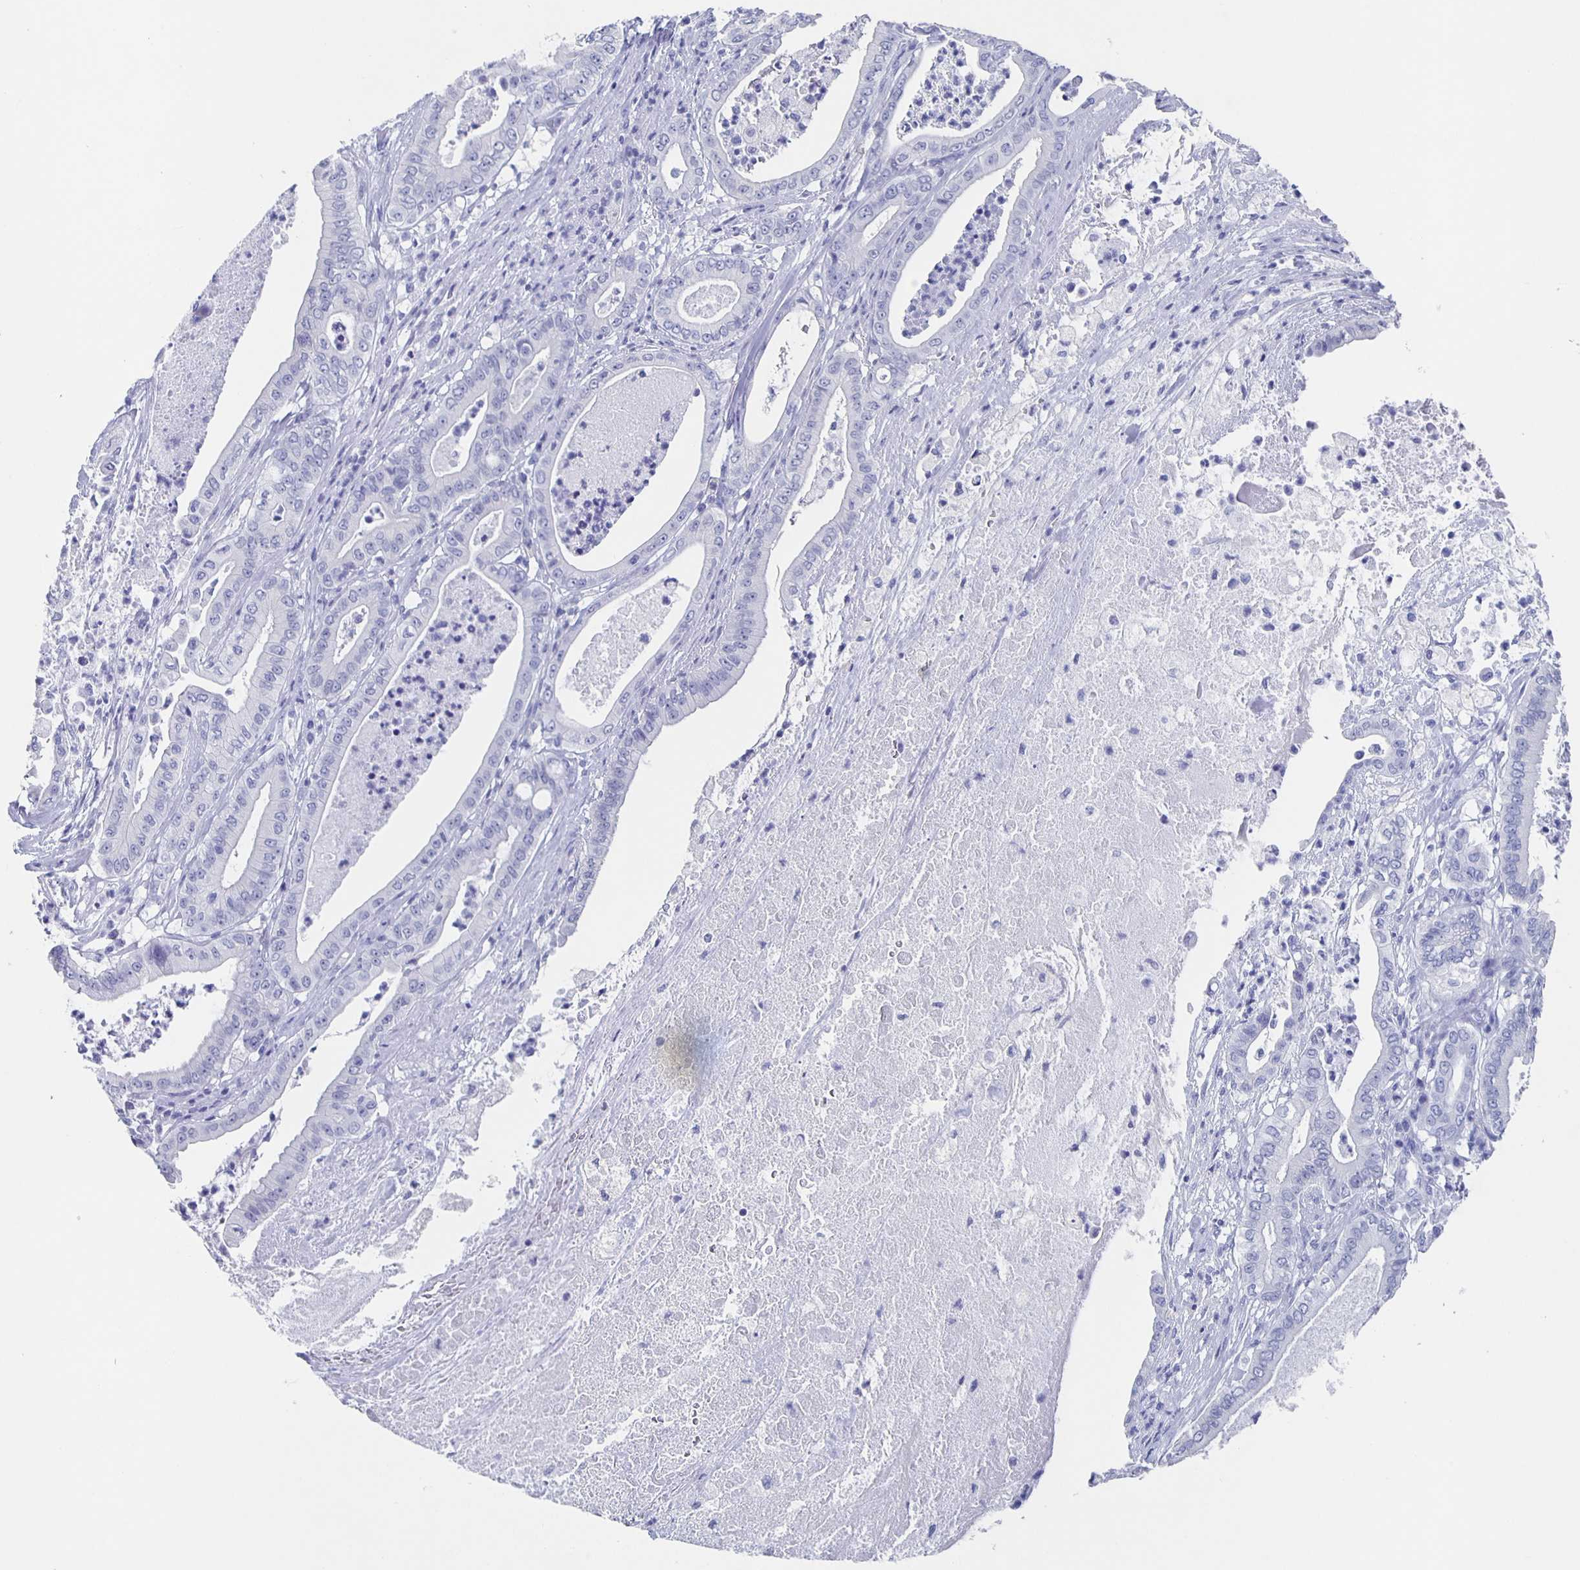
{"staining": {"intensity": "negative", "quantity": "none", "location": "none"}, "tissue": "pancreatic cancer", "cell_type": "Tumor cells", "image_type": "cancer", "snomed": [{"axis": "morphology", "description": "Adenocarcinoma, NOS"}, {"axis": "topography", "description": "Pancreas"}], "caption": "High power microscopy image of an immunohistochemistry (IHC) histopathology image of pancreatic cancer (adenocarcinoma), revealing no significant staining in tumor cells.", "gene": "SLC34A2", "patient": {"sex": "male", "age": 71}}